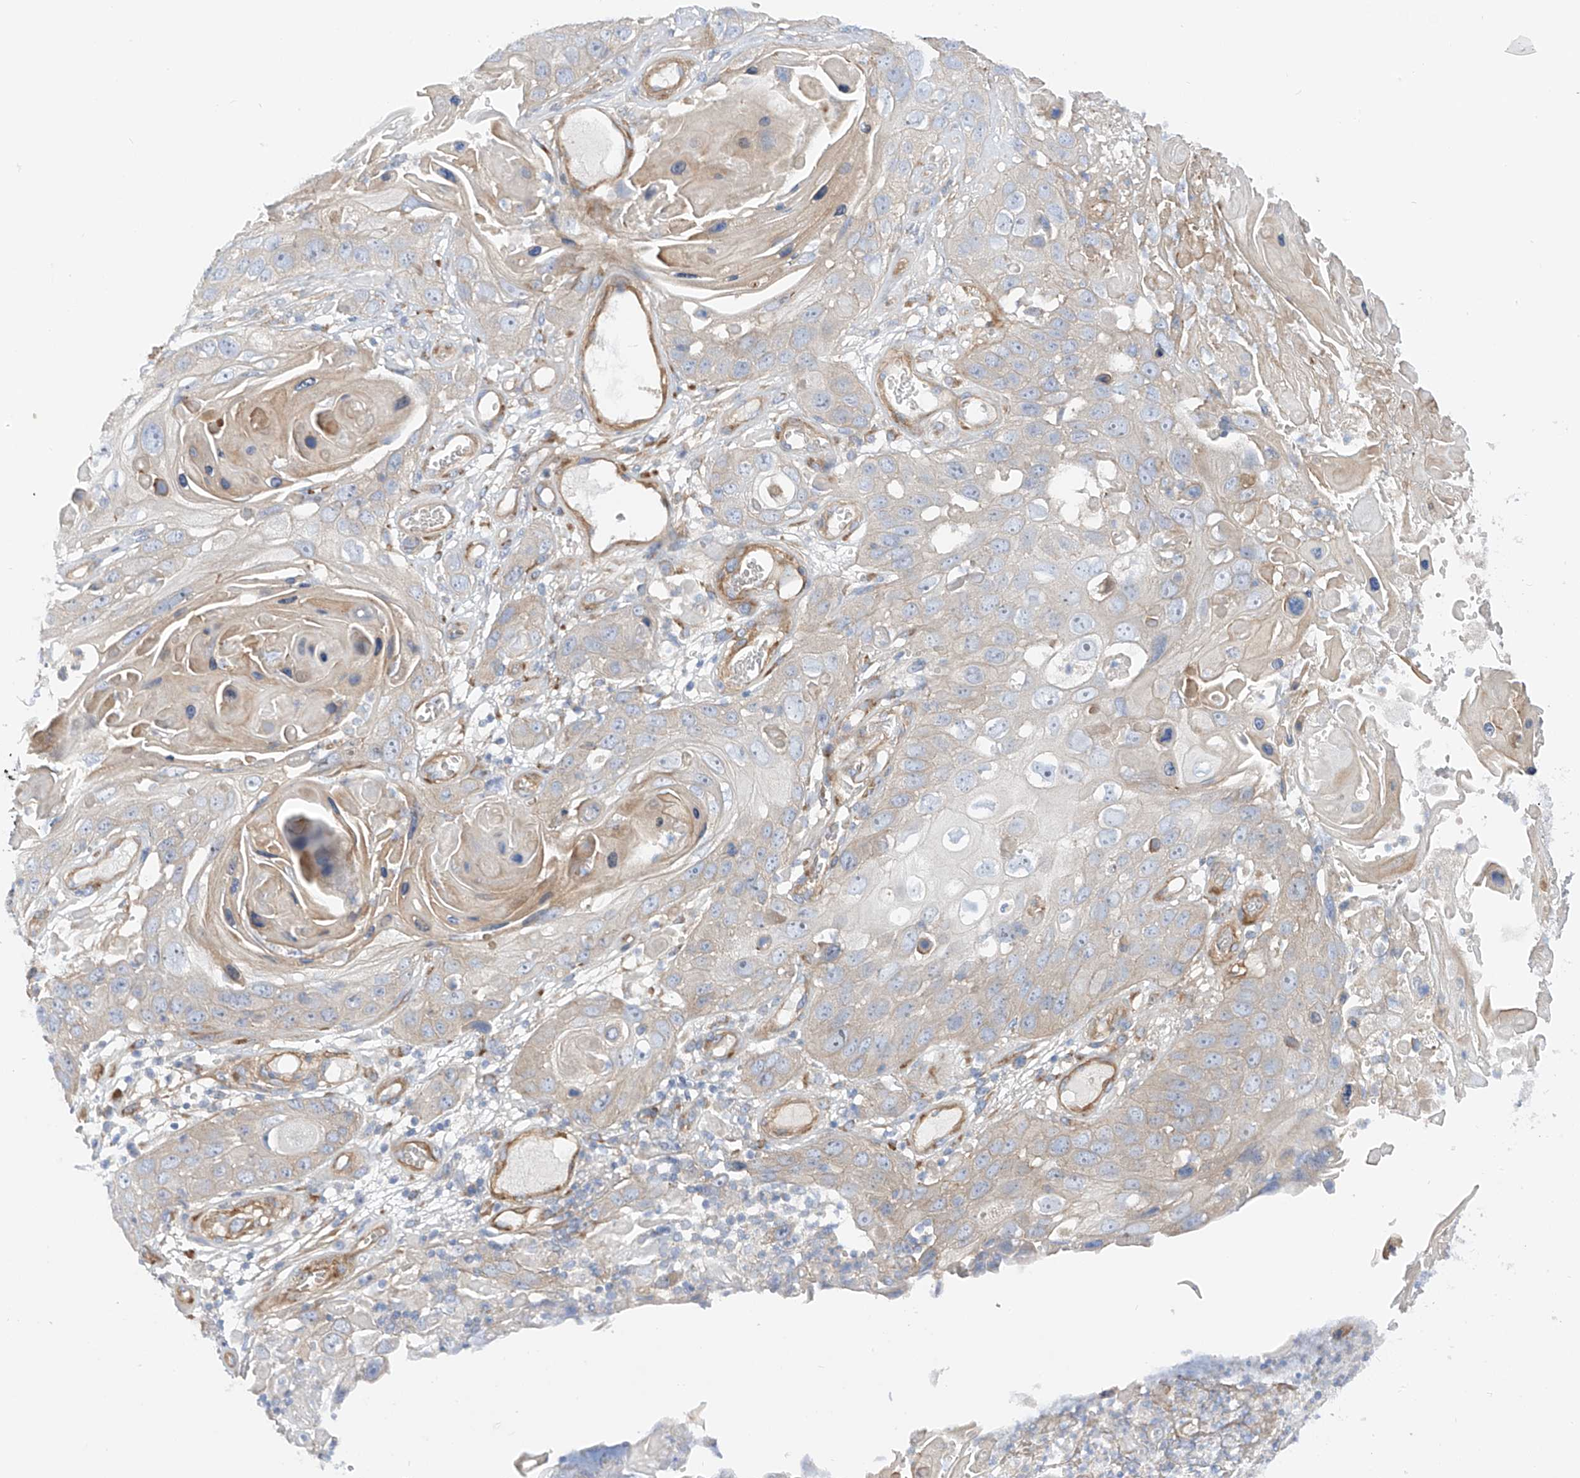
{"staining": {"intensity": "negative", "quantity": "none", "location": "none"}, "tissue": "skin cancer", "cell_type": "Tumor cells", "image_type": "cancer", "snomed": [{"axis": "morphology", "description": "Squamous cell carcinoma, NOS"}, {"axis": "topography", "description": "Skin"}], "caption": "Protein analysis of skin squamous cell carcinoma demonstrates no significant staining in tumor cells.", "gene": "LCA5", "patient": {"sex": "male", "age": 55}}